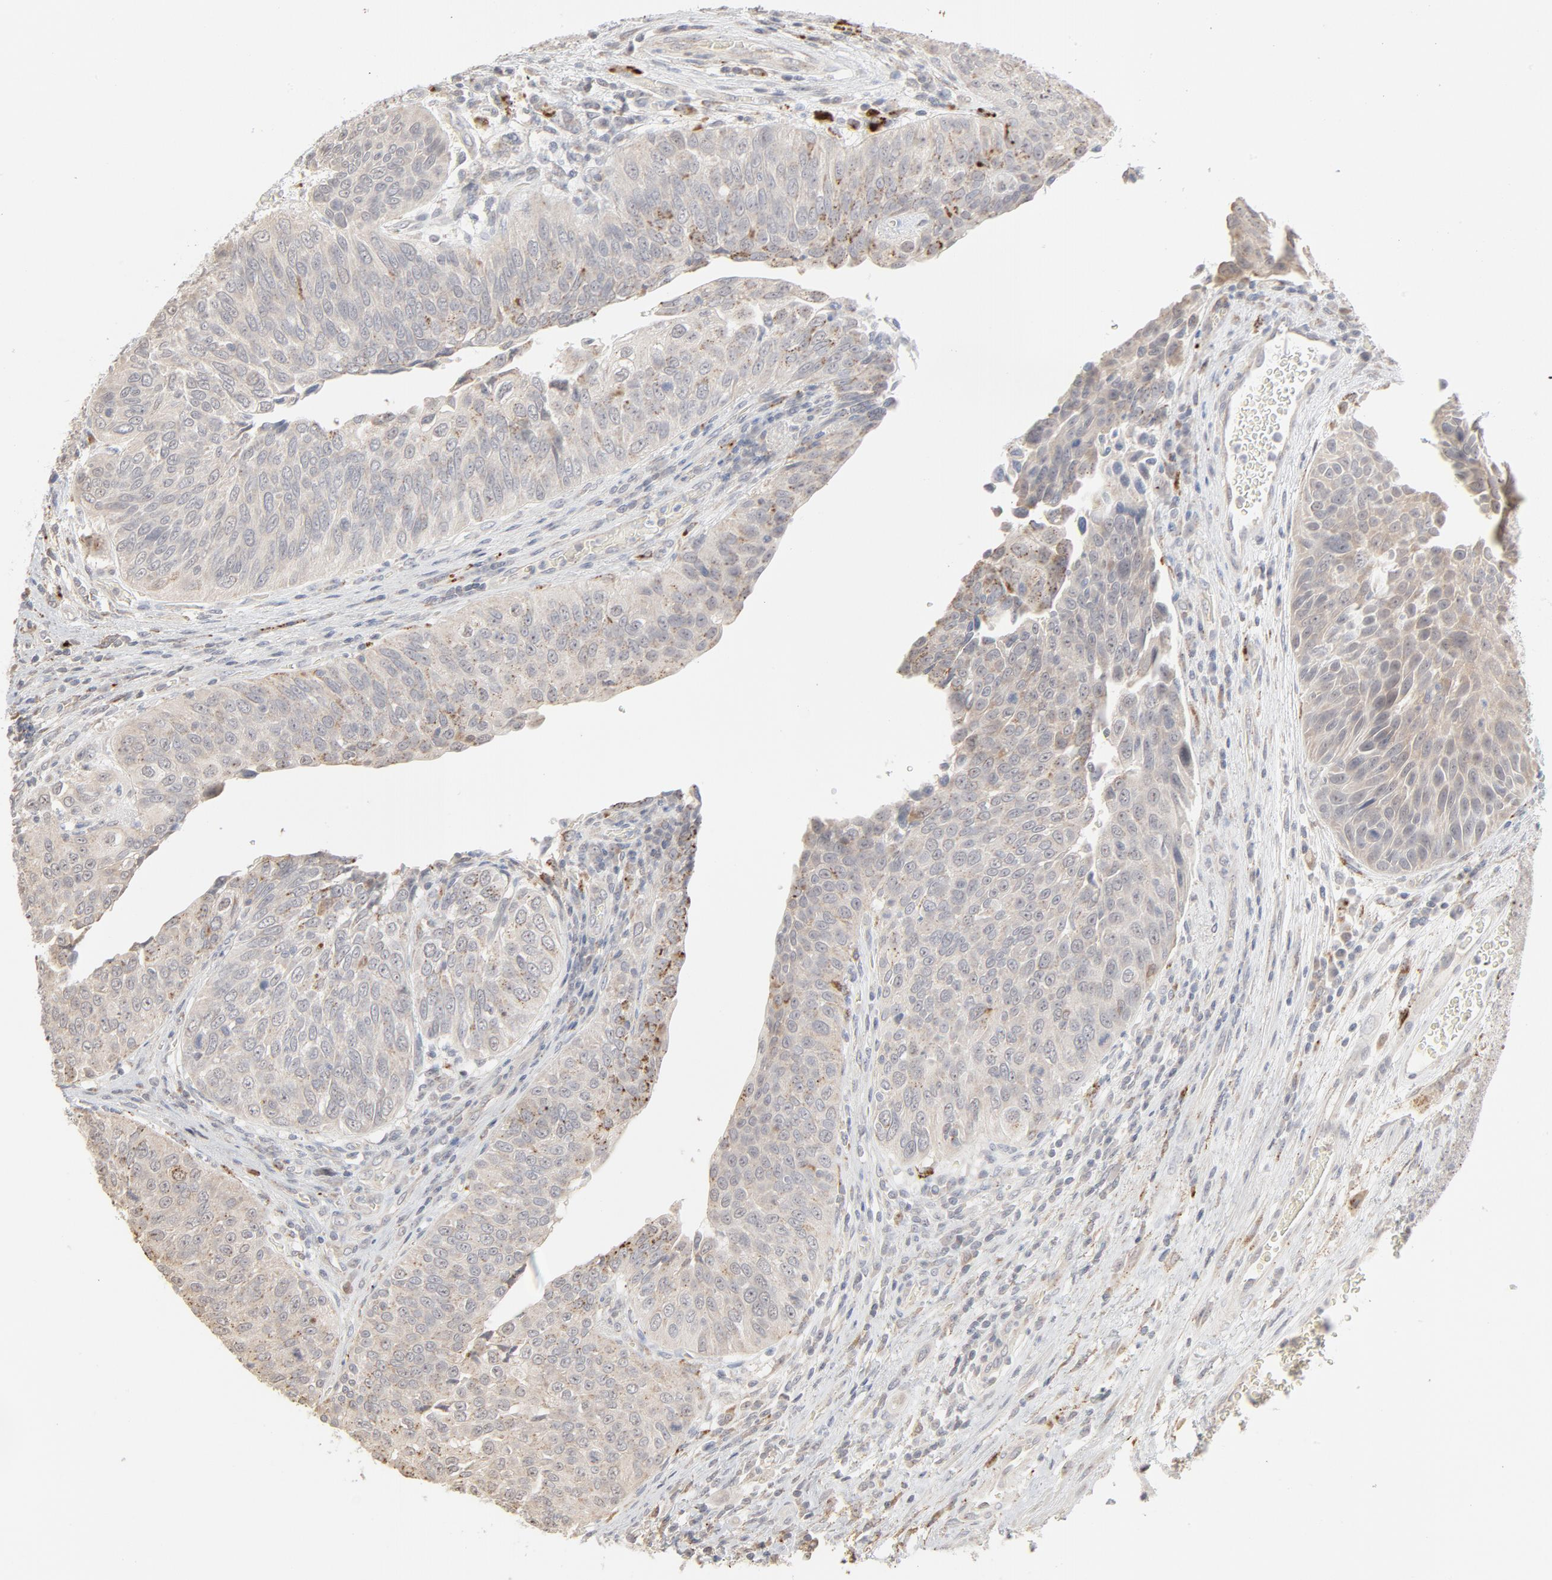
{"staining": {"intensity": "moderate", "quantity": "<25%", "location": "cytoplasmic/membranous"}, "tissue": "urothelial cancer", "cell_type": "Tumor cells", "image_type": "cancer", "snomed": [{"axis": "morphology", "description": "Urothelial carcinoma, High grade"}, {"axis": "topography", "description": "Urinary bladder"}], "caption": "Moderate cytoplasmic/membranous staining is appreciated in approximately <25% of tumor cells in urothelial cancer.", "gene": "POMT2", "patient": {"sex": "male", "age": 50}}